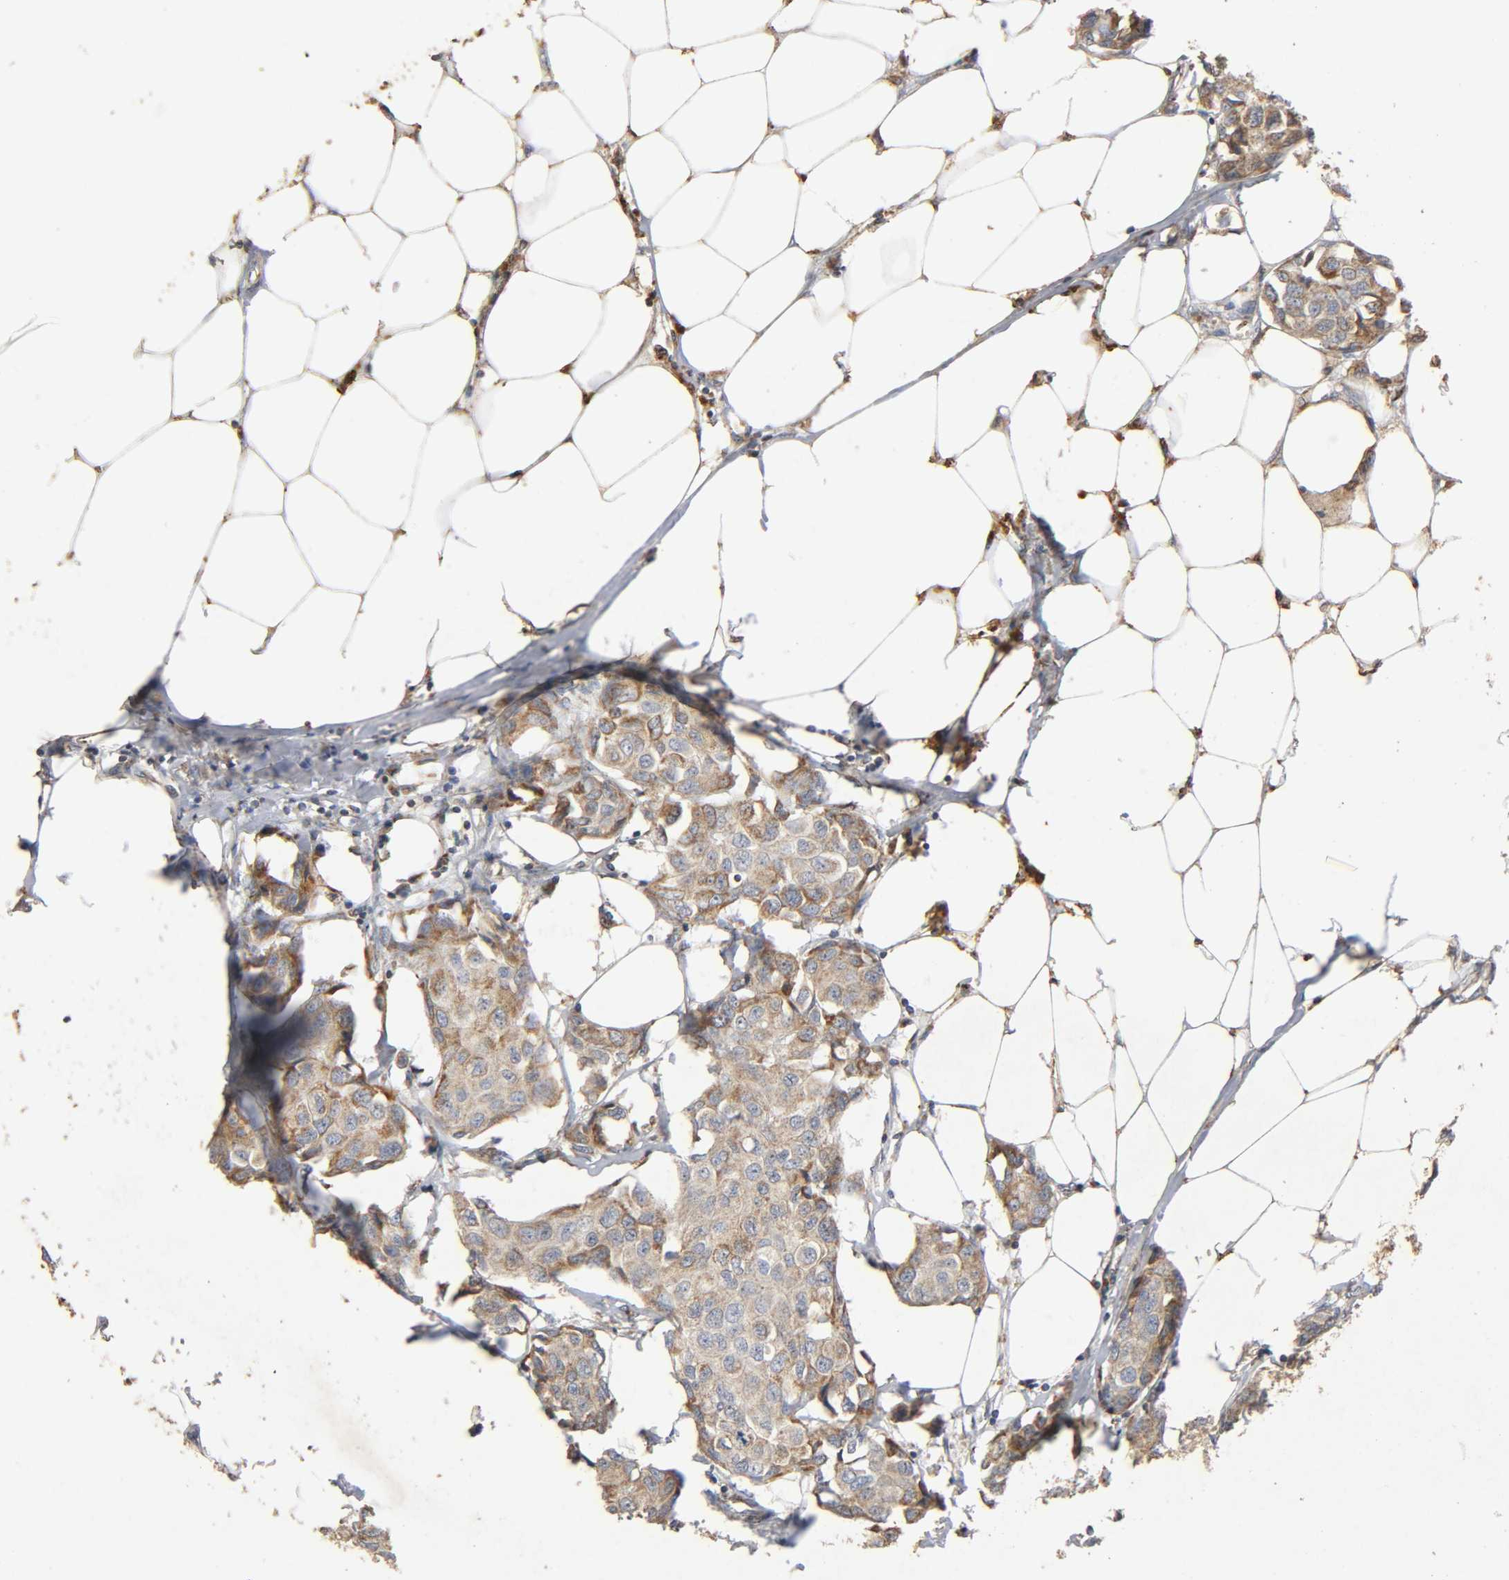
{"staining": {"intensity": "moderate", "quantity": ">75%", "location": "cytoplasmic/membranous"}, "tissue": "breast cancer", "cell_type": "Tumor cells", "image_type": "cancer", "snomed": [{"axis": "morphology", "description": "Duct carcinoma"}, {"axis": "topography", "description": "Breast"}], "caption": "A micrograph of breast cancer stained for a protein demonstrates moderate cytoplasmic/membranous brown staining in tumor cells.", "gene": "NDUFS3", "patient": {"sex": "female", "age": 80}}